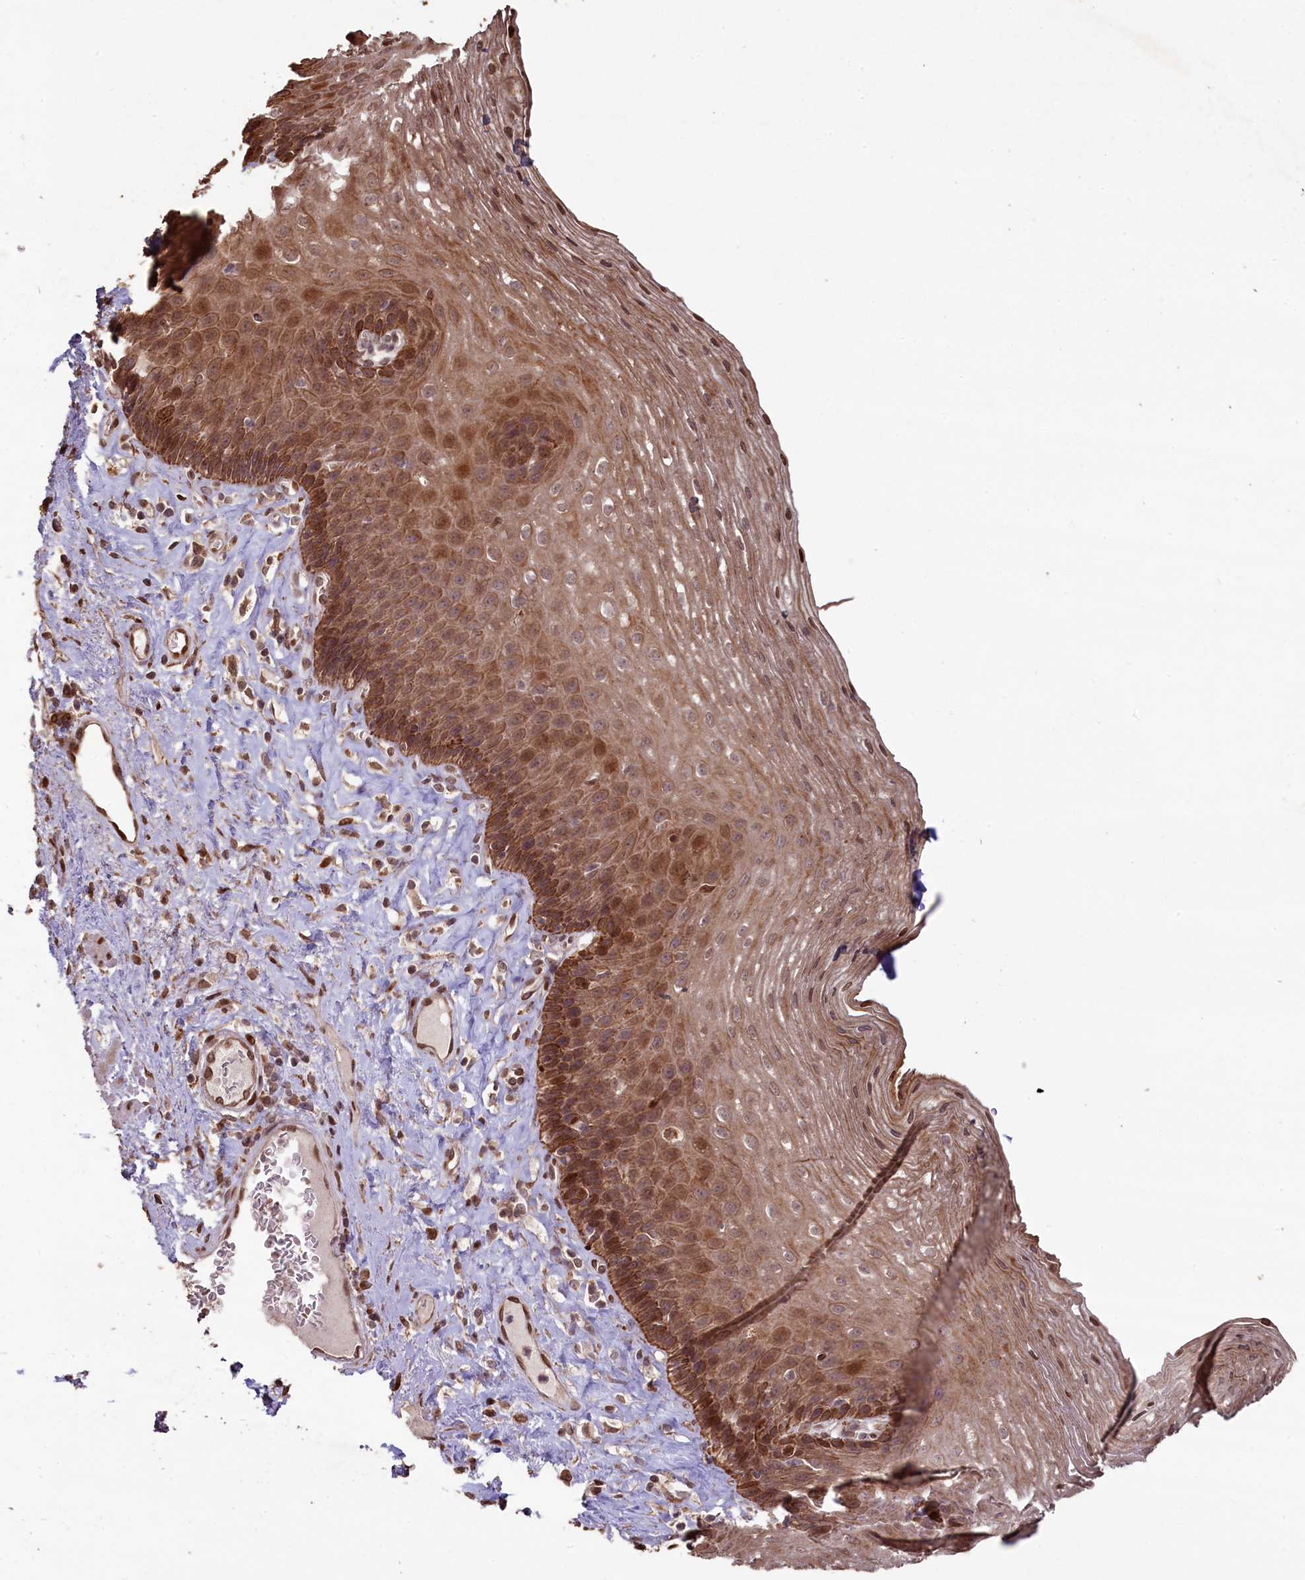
{"staining": {"intensity": "moderate", "quantity": ">75%", "location": "cytoplasmic/membranous,nuclear"}, "tissue": "esophagus", "cell_type": "Squamous epithelial cells", "image_type": "normal", "snomed": [{"axis": "morphology", "description": "Normal tissue, NOS"}, {"axis": "topography", "description": "Esophagus"}], "caption": "High-power microscopy captured an IHC micrograph of unremarkable esophagus, revealing moderate cytoplasmic/membranous,nuclear staining in approximately >75% of squamous epithelial cells.", "gene": "SLC38A7", "patient": {"sex": "female", "age": 66}}